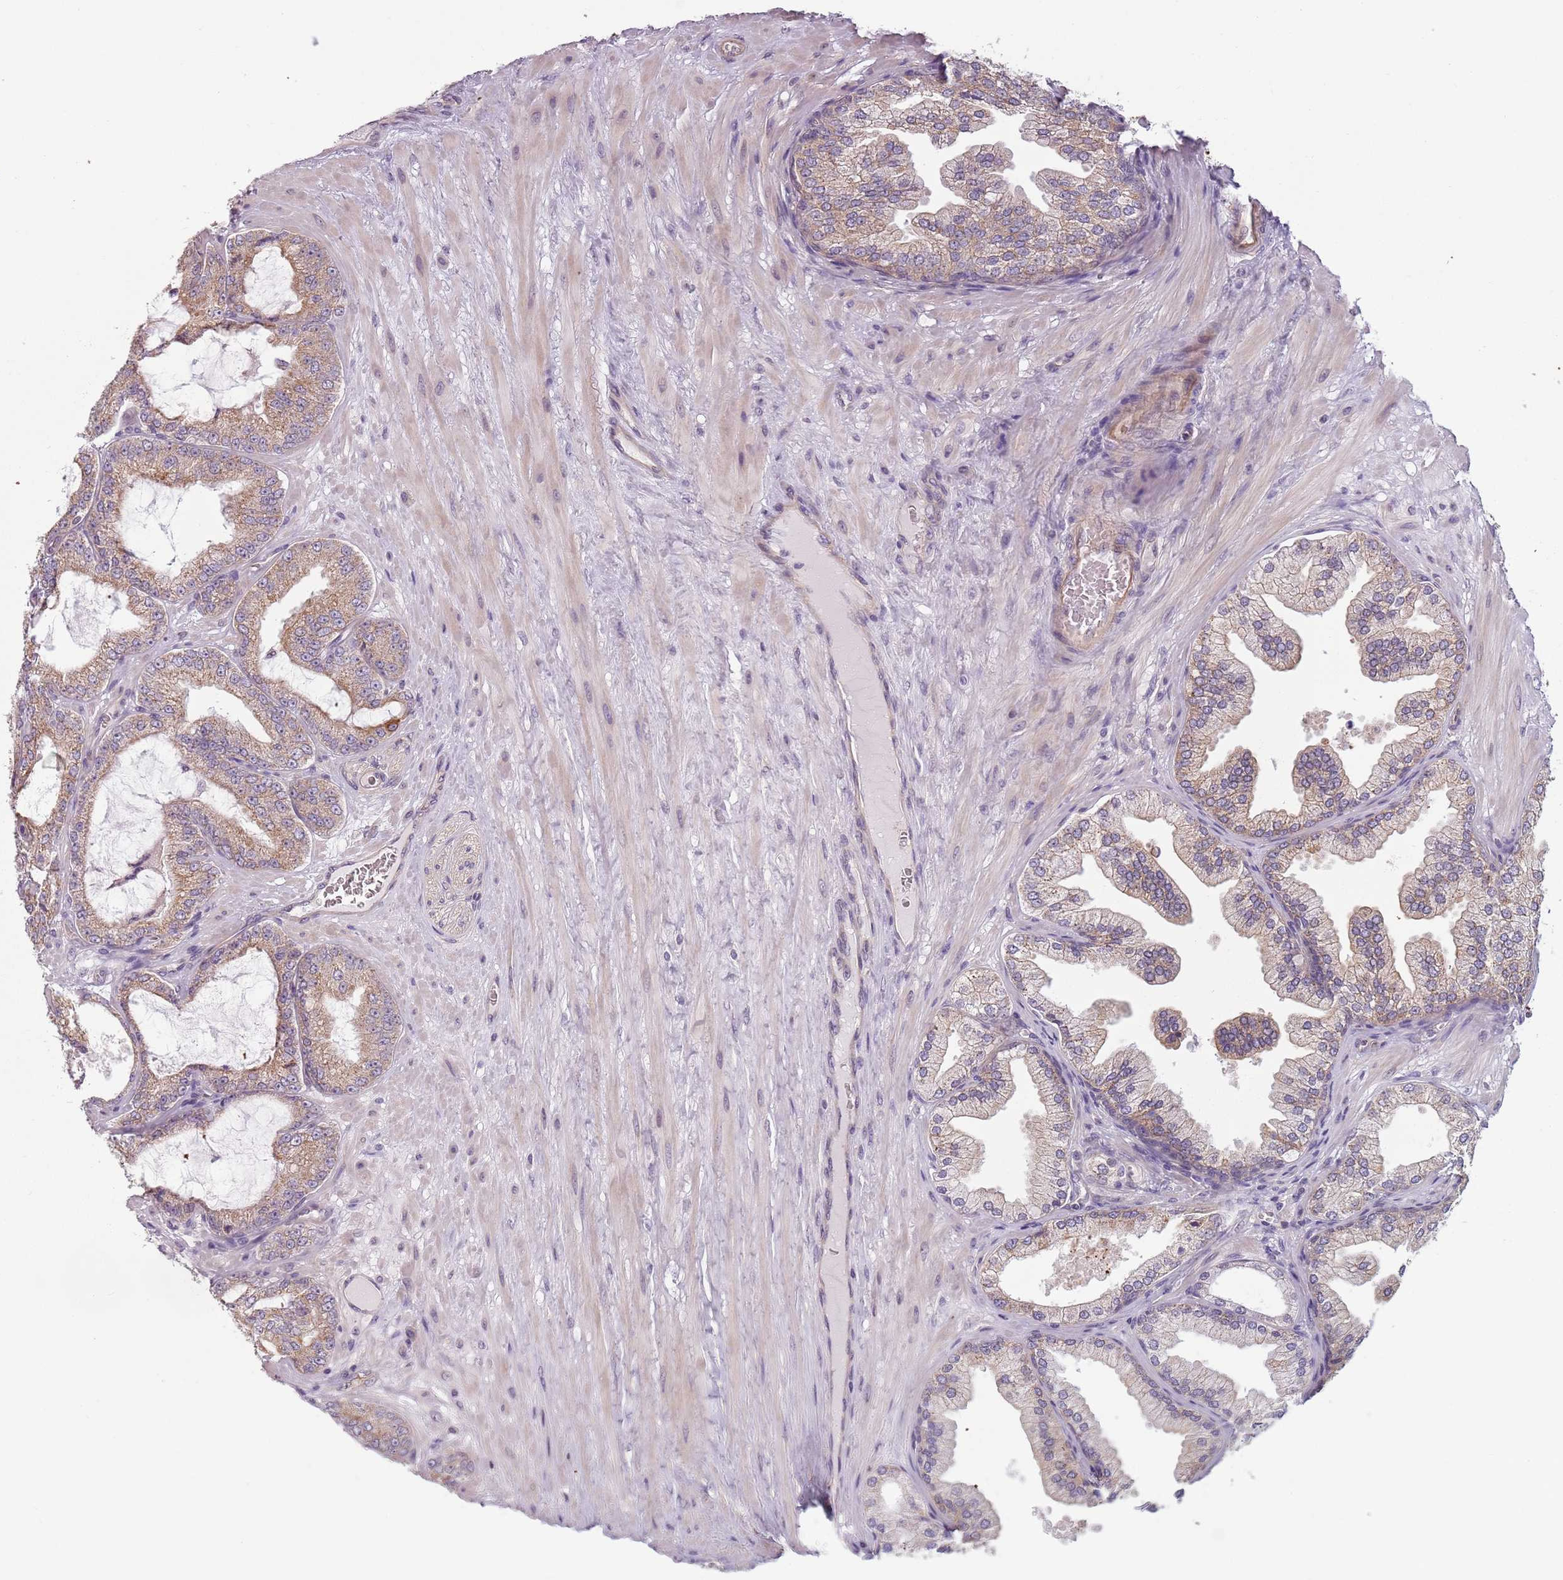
{"staining": {"intensity": "moderate", "quantity": ">75%", "location": "cytoplasmic/membranous"}, "tissue": "prostate cancer", "cell_type": "Tumor cells", "image_type": "cancer", "snomed": [{"axis": "morphology", "description": "Adenocarcinoma, Low grade"}, {"axis": "topography", "description": "Prostate"}], "caption": "Brown immunohistochemical staining in prostate cancer (adenocarcinoma (low-grade)) demonstrates moderate cytoplasmic/membranous positivity in approximately >75% of tumor cells. The staining is performed using DAB brown chromogen to label protein expression. The nuclei are counter-stained blue using hematoxylin.", "gene": "TLCD2", "patient": {"sex": "male", "age": 63}}